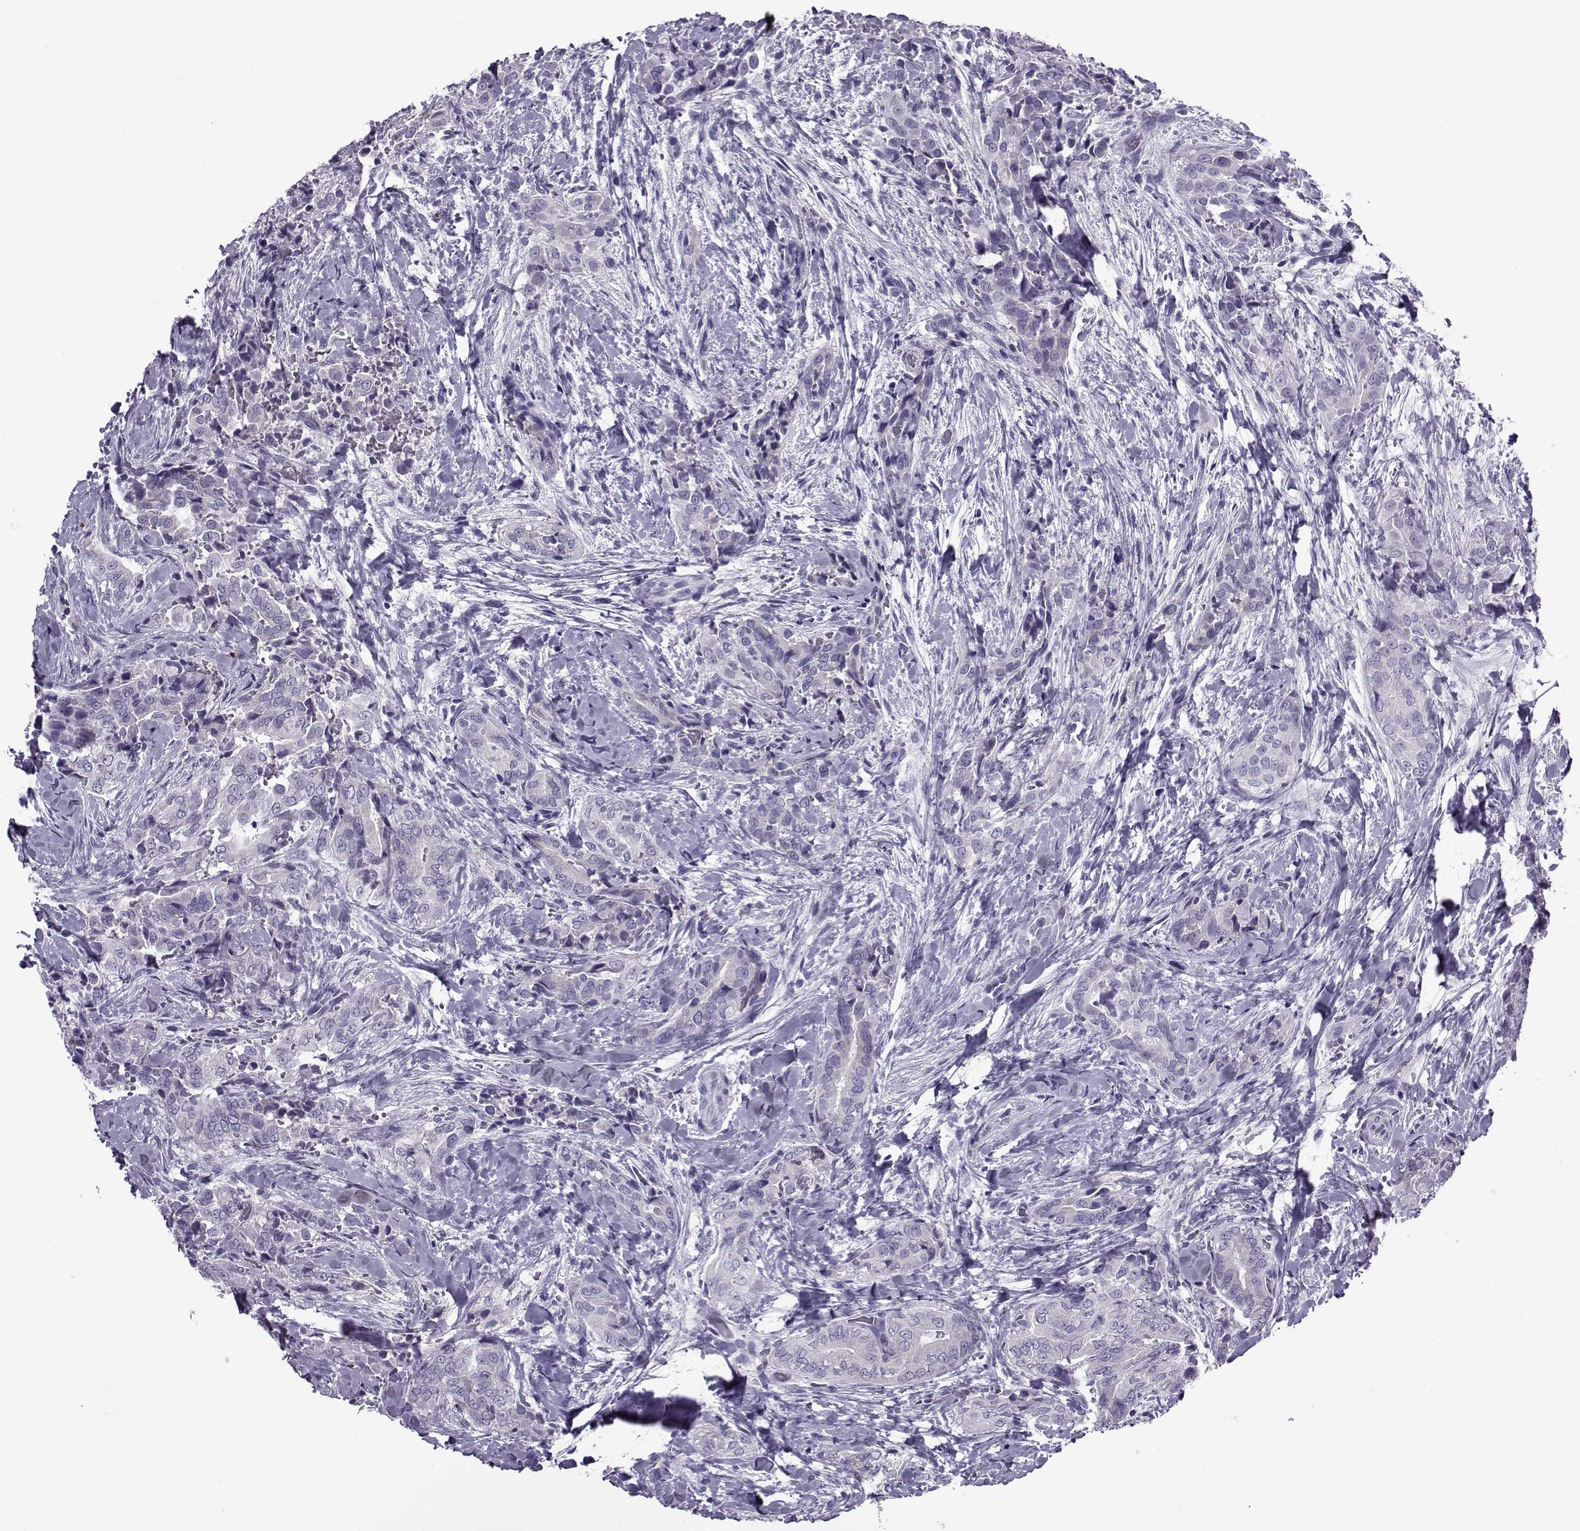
{"staining": {"intensity": "negative", "quantity": "none", "location": "none"}, "tissue": "thyroid cancer", "cell_type": "Tumor cells", "image_type": "cancer", "snomed": [{"axis": "morphology", "description": "Papillary adenocarcinoma, NOS"}, {"axis": "topography", "description": "Thyroid gland"}], "caption": "Immunohistochemistry of papillary adenocarcinoma (thyroid) demonstrates no positivity in tumor cells.", "gene": "OIP5", "patient": {"sex": "male", "age": 61}}